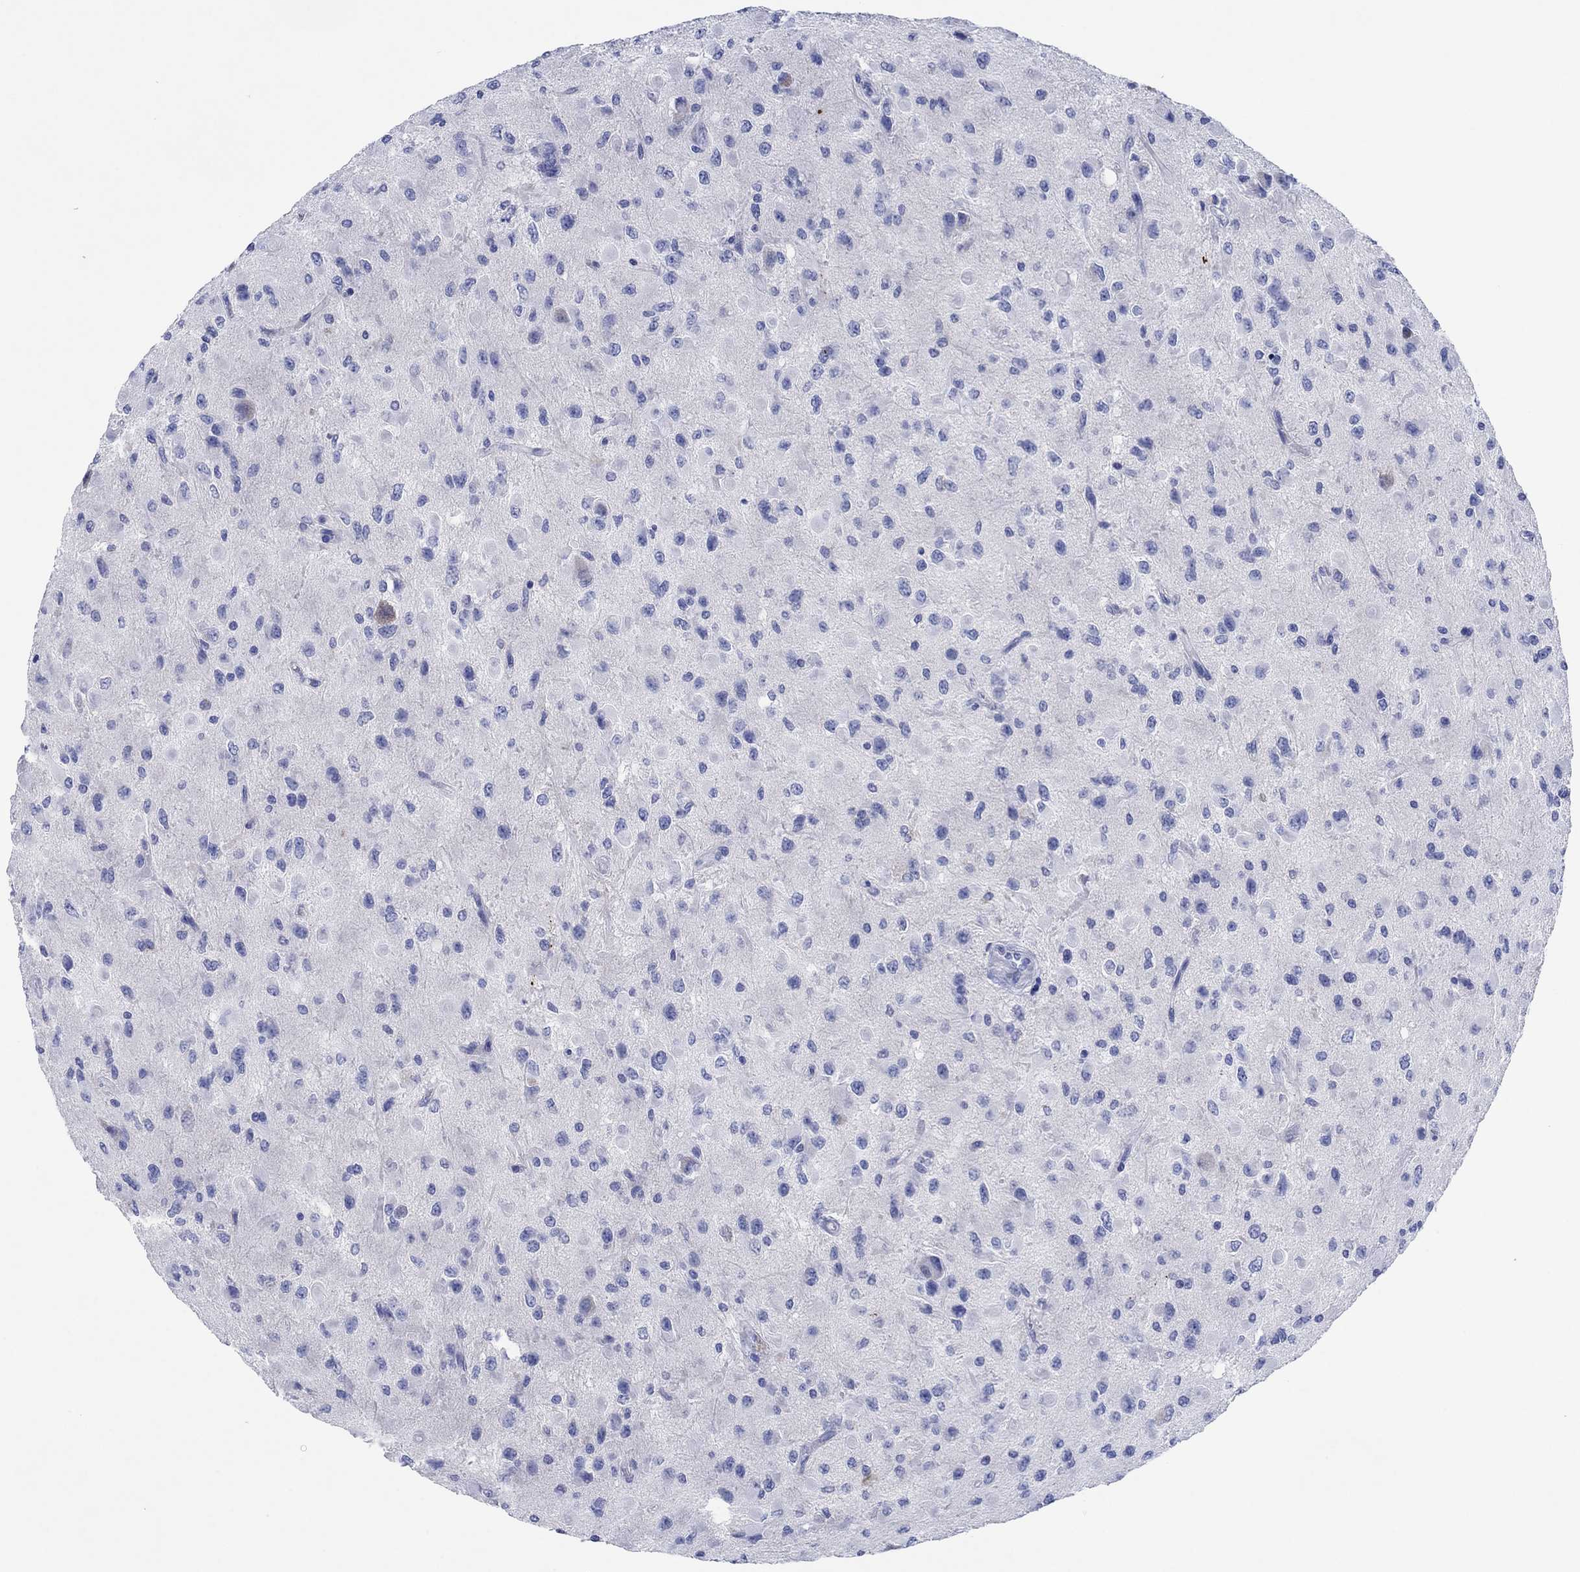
{"staining": {"intensity": "negative", "quantity": "none", "location": "none"}, "tissue": "glioma", "cell_type": "Tumor cells", "image_type": "cancer", "snomed": [{"axis": "morphology", "description": "Glioma, malignant, High grade"}, {"axis": "topography", "description": "Cerebral cortex"}], "caption": "Immunohistochemical staining of glioma reveals no significant expression in tumor cells.", "gene": "HCRT", "patient": {"sex": "male", "age": 35}}